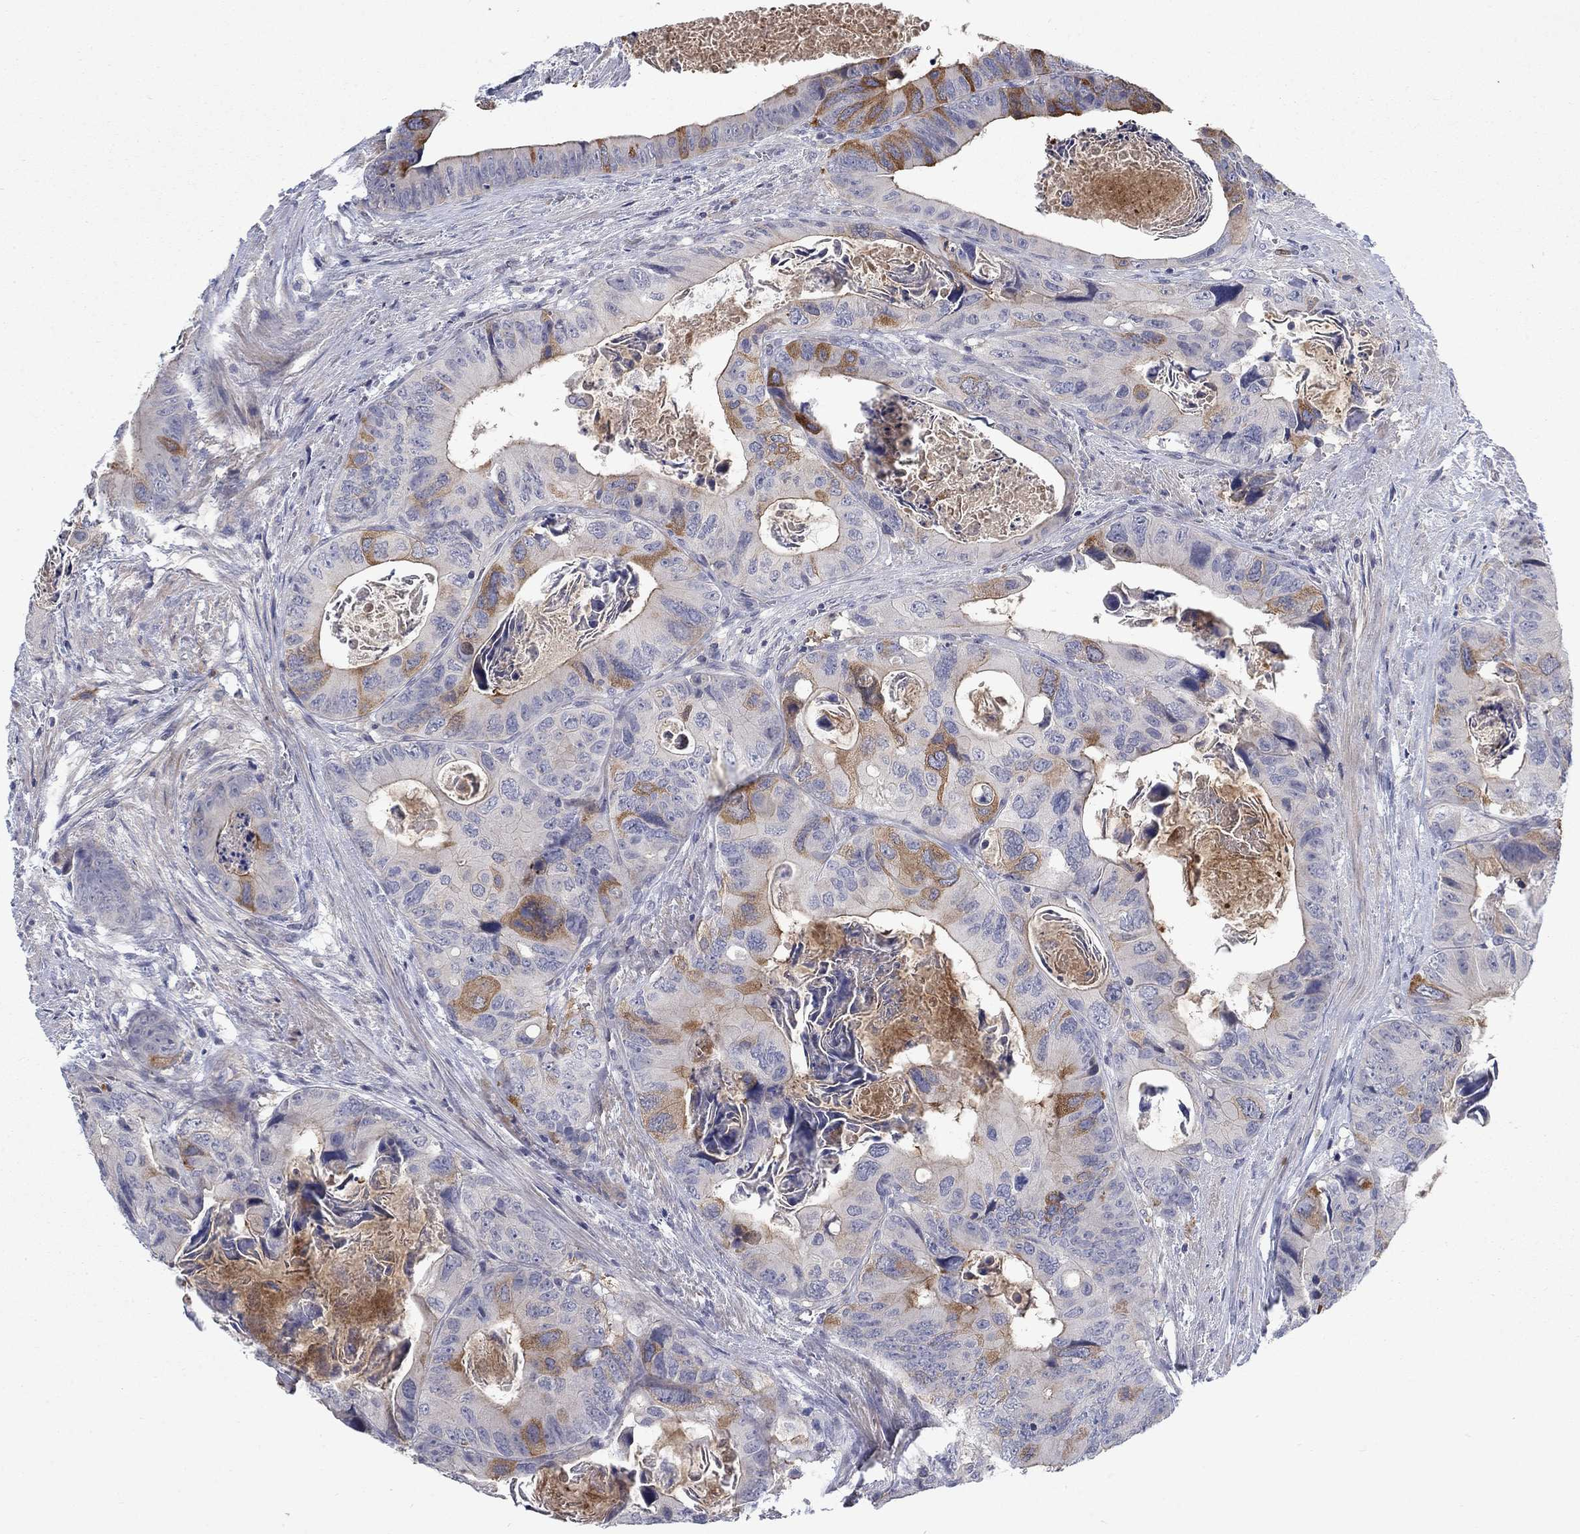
{"staining": {"intensity": "moderate", "quantity": "<25%", "location": "cytoplasmic/membranous"}, "tissue": "colorectal cancer", "cell_type": "Tumor cells", "image_type": "cancer", "snomed": [{"axis": "morphology", "description": "Adenocarcinoma, NOS"}, {"axis": "topography", "description": "Rectum"}], "caption": "Immunohistochemistry (DAB (3,3'-diaminobenzidine)) staining of colorectal cancer exhibits moderate cytoplasmic/membranous protein positivity in approximately <25% of tumor cells.", "gene": "KIF15", "patient": {"sex": "male", "age": 64}}